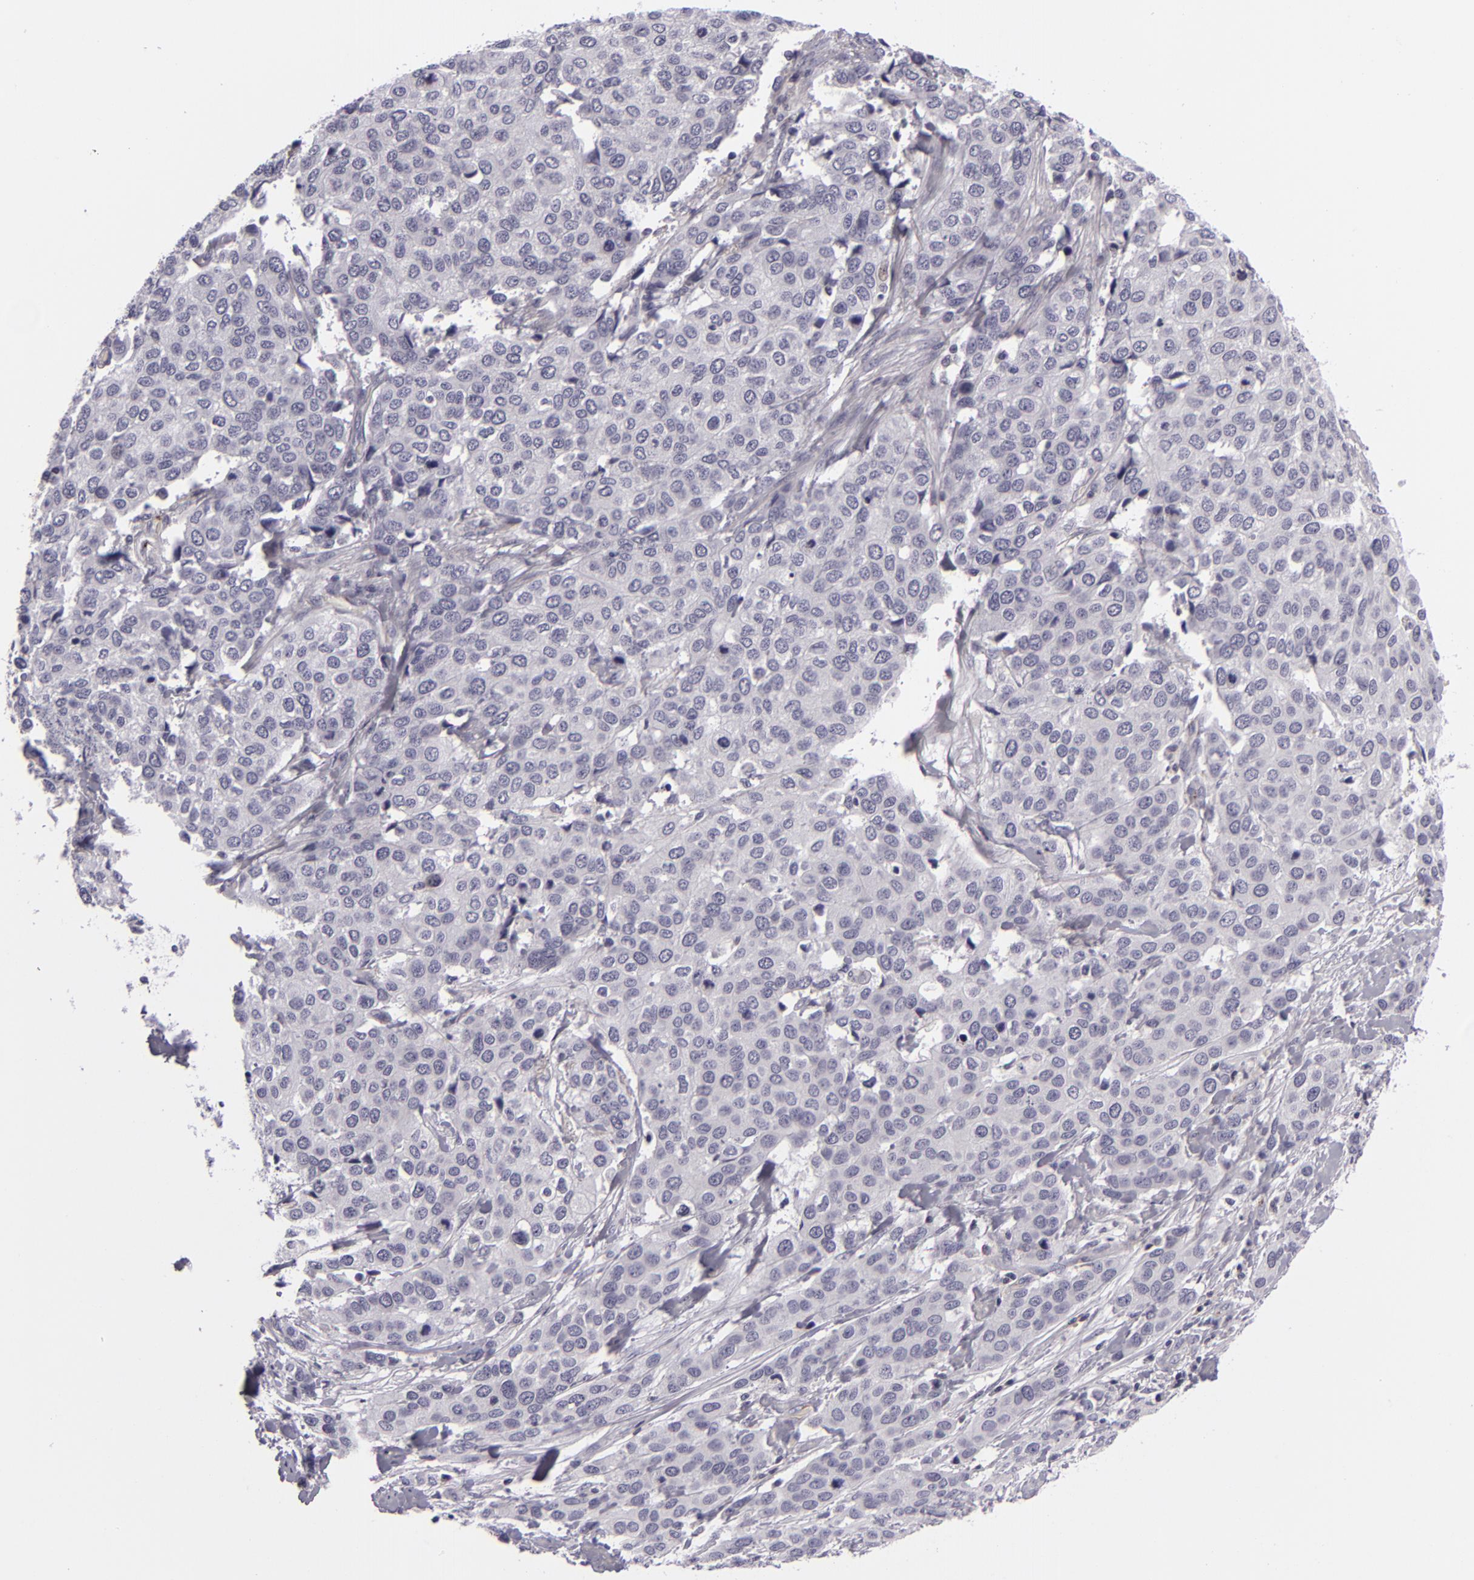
{"staining": {"intensity": "negative", "quantity": "none", "location": "none"}, "tissue": "cervical cancer", "cell_type": "Tumor cells", "image_type": "cancer", "snomed": [{"axis": "morphology", "description": "Squamous cell carcinoma, NOS"}, {"axis": "topography", "description": "Cervix"}], "caption": "Immunohistochemistry (IHC) photomicrograph of neoplastic tissue: human cervical squamous cell carcinoma stained with DAB (3,3'-diaminobenzidine) exhibits no significant protein positivity in tumor cells.", "gene": "KCNAB2", "patient": {"sex": "female", "age": 54}}